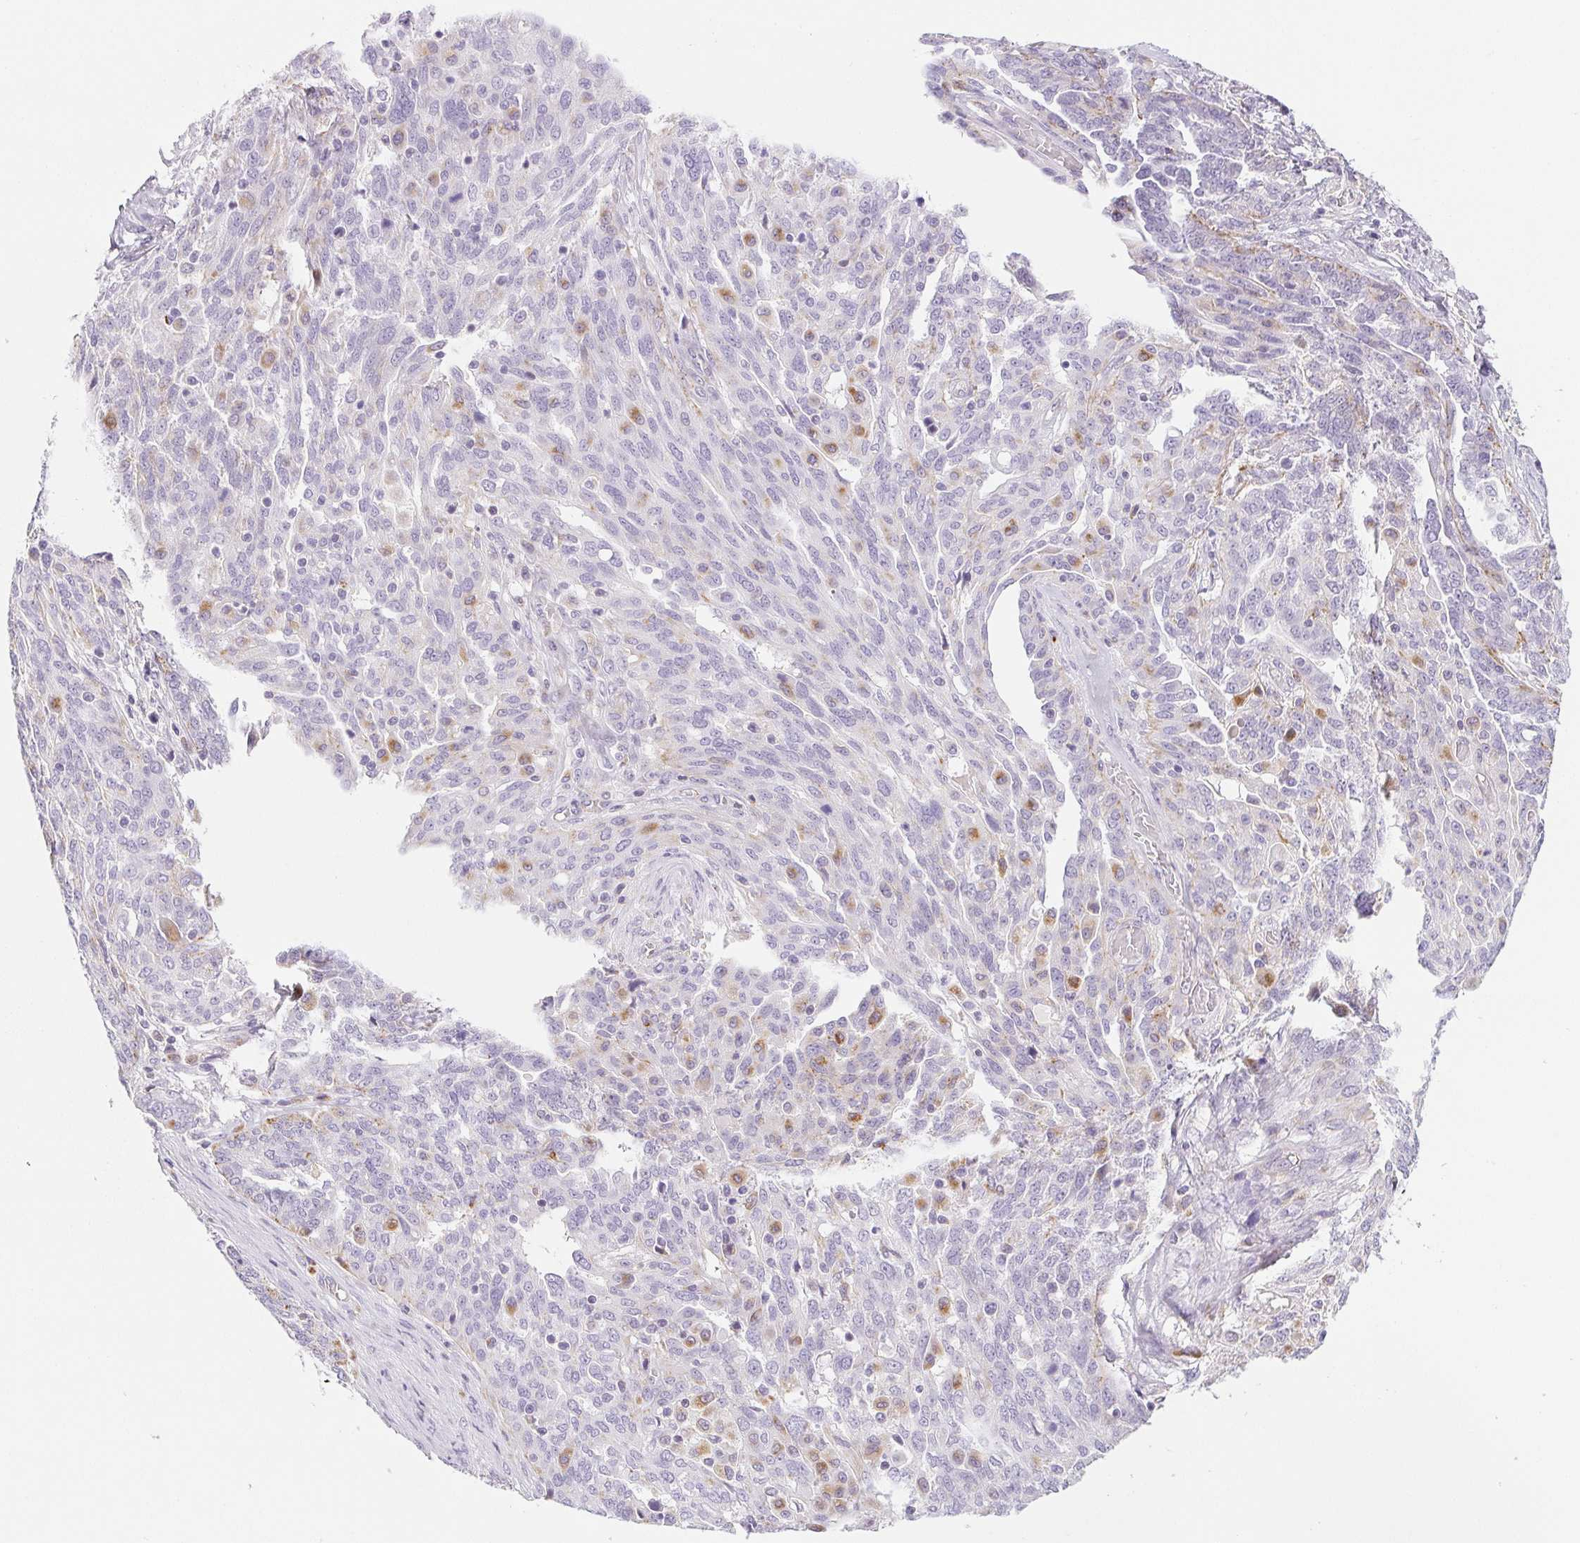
{"staining": {"intensity": "moderate", "quantity": "<25%", "location": "cytoplasmic/membranous"}, "tissue": "ovarian cancer", "cell_type": "Tumor cells", "image_type": "cancer", "snomed": [{"axis": "morphology", "description": "Cystadenocarcinoma, serous, NOS"}, {"axis": "topography", "description": "Ovary"}], "caption": "A histopathology image showing moderate cytoplasmic/membranous expression in about <25% of tumor cells in ovarian cancer, as visualized by brown immunohistochemical staining.", "gene": "LIPA", "patient": {"sex": "female", "age": 67}}